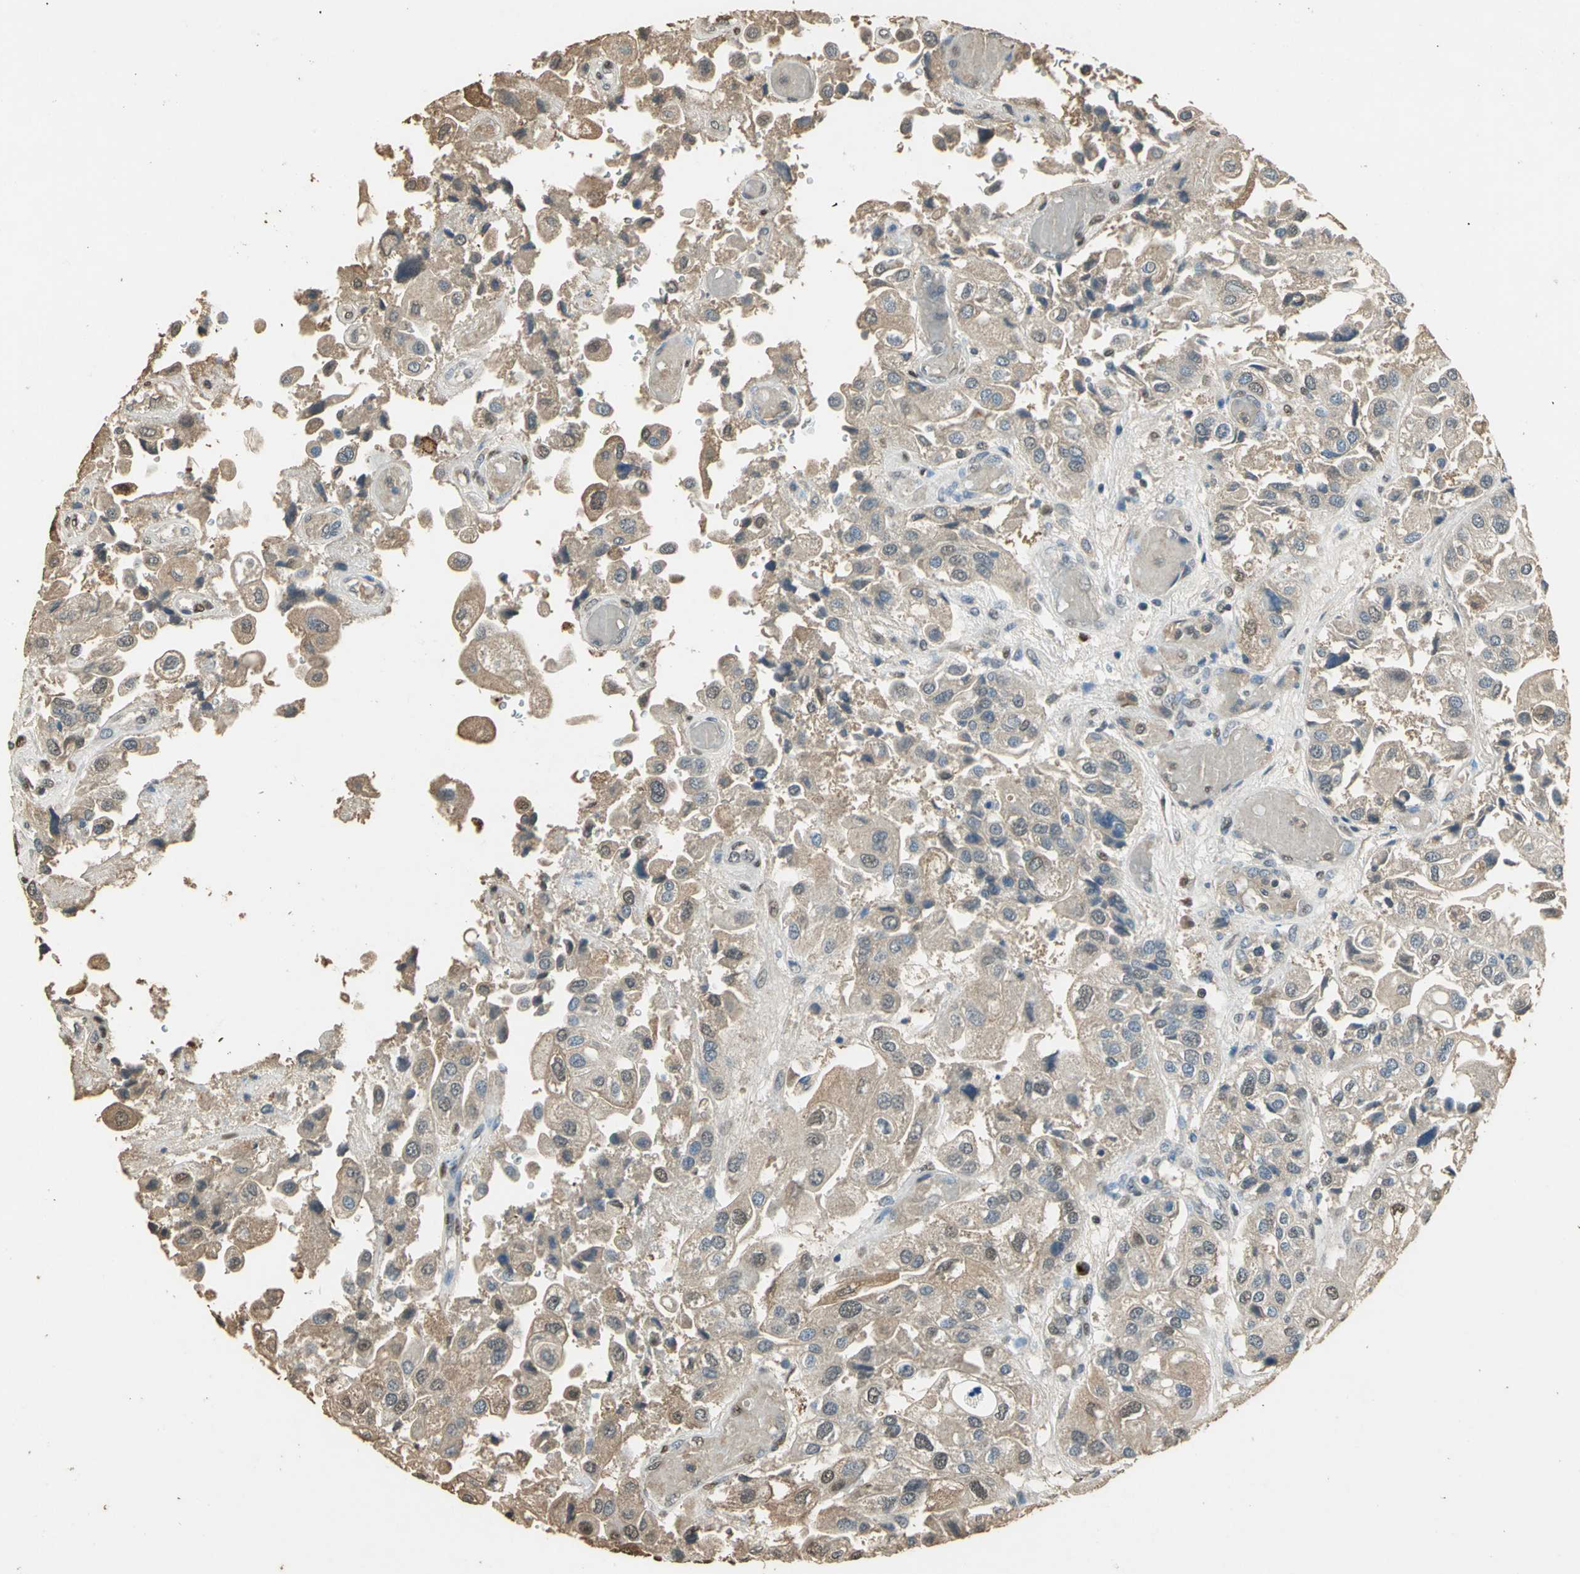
{"staining": {"intensity": "weak", "quantity": ">75%", "location": "cytoplasmic/membranous"}, "tissue": "urothelial cancer", "cell_type": "Tumor cells", "image_type": "cancer", "snomed": [{"axis": "morphology", "description": "Urothelial carcinoma, High grade"}, {"axis": "topography", "description": "Urinary bladder"}], "caption": "A histopathology image of urothelial cancer stained for a protein demonstrates weak cytoplasmic/membranous brown staining in tumor cells.", "gene": "GAPDH", "patient": {"sex": "female", "age": 64}}